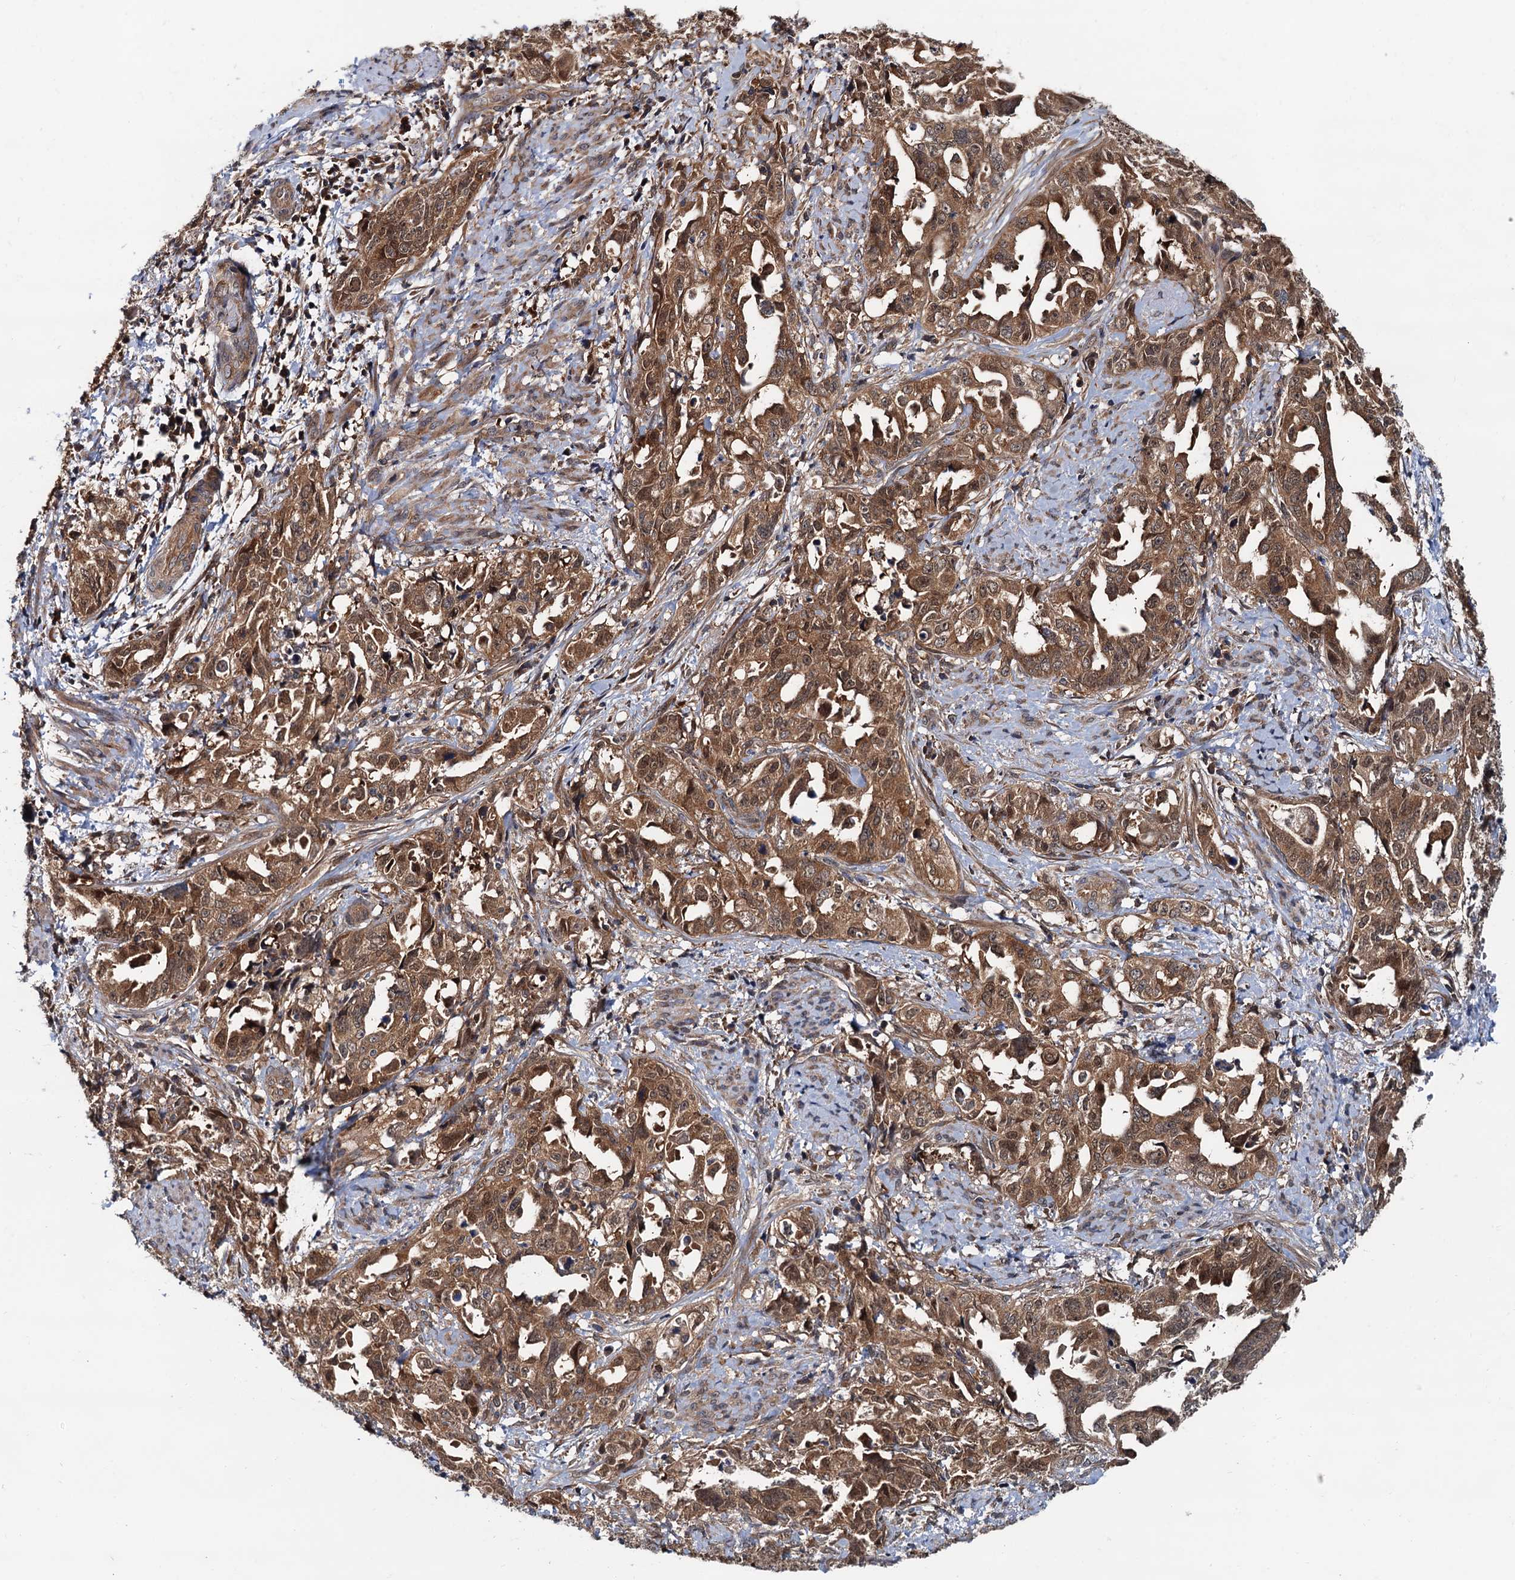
{"staining": {"intensity": "moderate", "quantity": ">75%", "location": "cytoplasmic/membranous,nuclear"}, "tissue": "endometrial cancer", "cell_type": "Tumor cells", "image_type": "cancer", "snomed": [{"axis": "morphology", "description": "Adenocarcinoma, NOS"}, {"axis": "topography", "description": "Endometrium"}], "caption": "Endometrial cancer (adenocarcinoma) stained for a protein (brown) displays moderate cytoplasmic/membranous and nuclear positive expression in about >75% of tumor cells.", "gene": "AAGAB", "patient": {"sex": "female", "age": 65}}